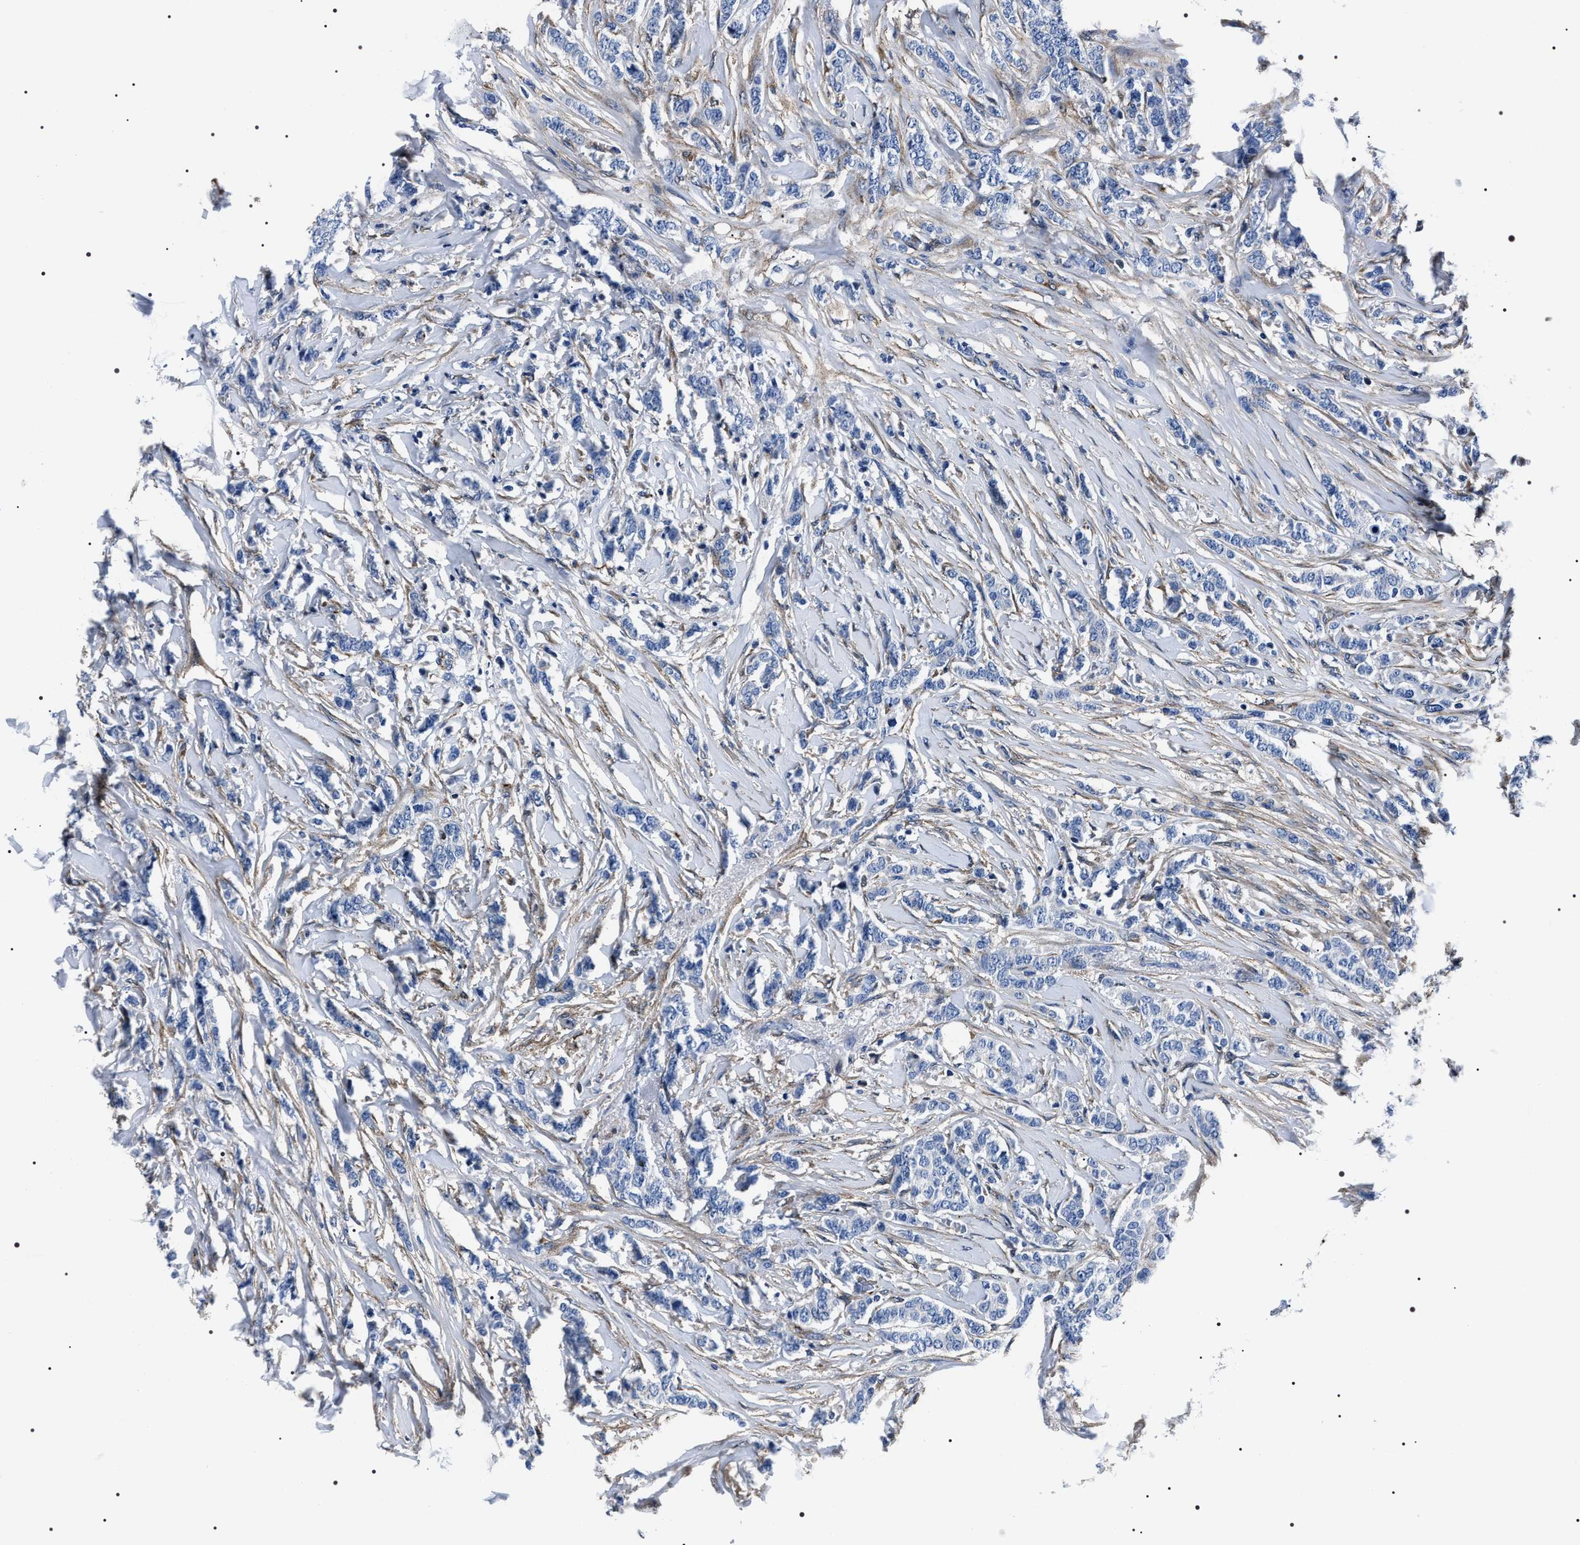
{"staining": {"intensity": "negative", "quantity": "none", "location": "none"}, "tissue": "breast cancer", "cell_type": "Tumor cells", "image_type": "cancer", "snomed": [{"axis": "morphology", "description": "Lobular carcinoma"}, {"axis": "topography", "description": "Skin"}, {"axis": "topography", "description": "Breast"}], "caption": "A histopathology image of lobular carcinoma (breast) stained for a protein shows no brown staining in tumor cells.", "gene": "BAG2", "patient": {"sex": "female", "age": 46}}